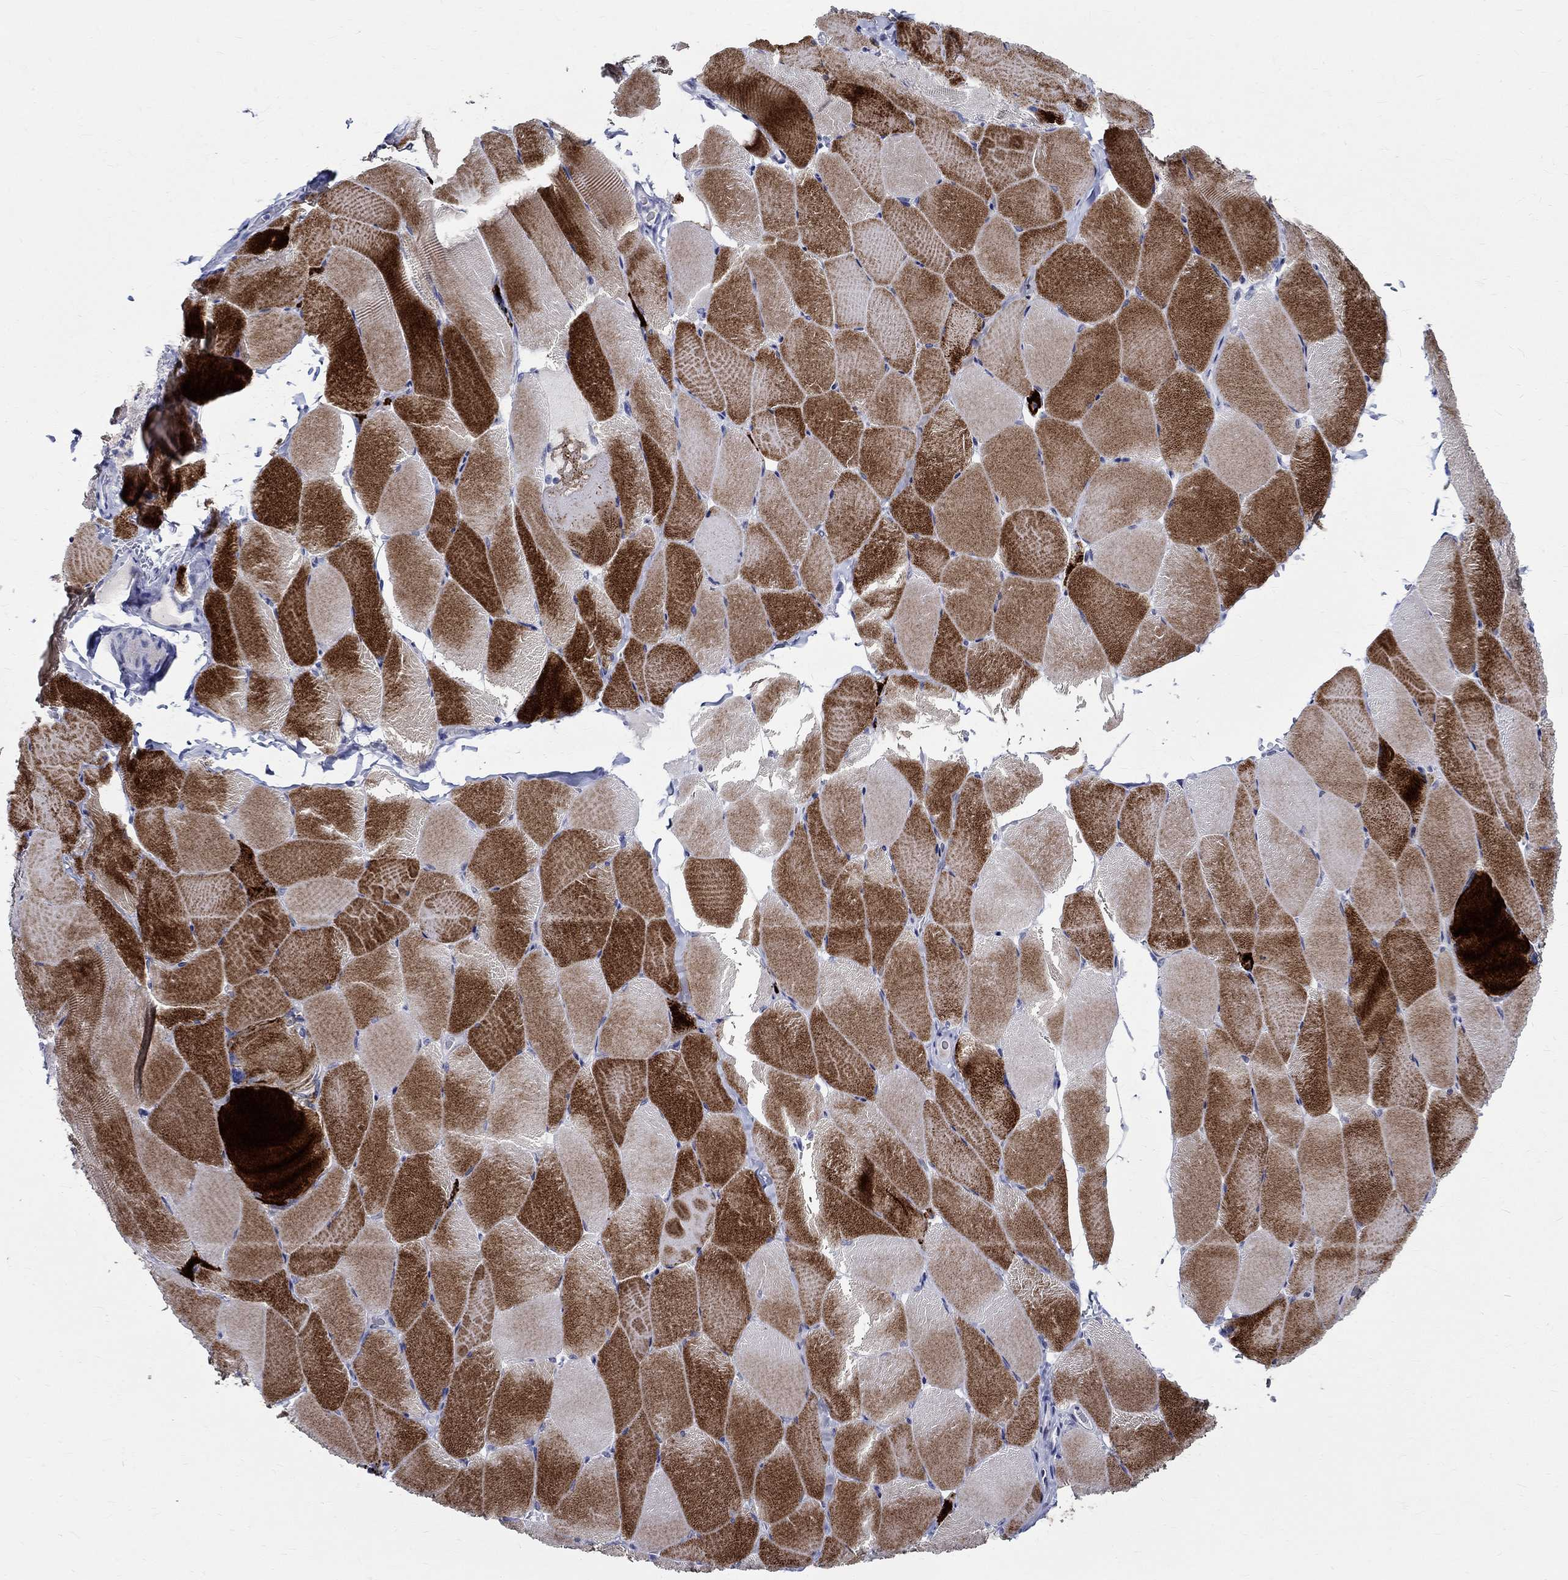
{"staining": {"intensity": "strong", "quantity": "25%-75%", "location": "cytoplasmic/membranous"}, "tissue": "skeletal muscle", "cell_type": "Myocytes", "image_type": "normal", "snomed": [{"axis": "morphology", "description": "Normal tissue, NOS"}, {"axis": "topography", "description": "Skeletal muscle"}], "caption": "IHC of benign human skeletal muscle demonstrates high levels of strong cytoplasmic/membranous positivity in about 25%-75% of myocytes. Using DAB (brown) and hematoxylin (blue) stains, captured at high magnification using brightfield microscopy.", "gene": "CETN1", "patient": {"sex": "female", "age": 37}}